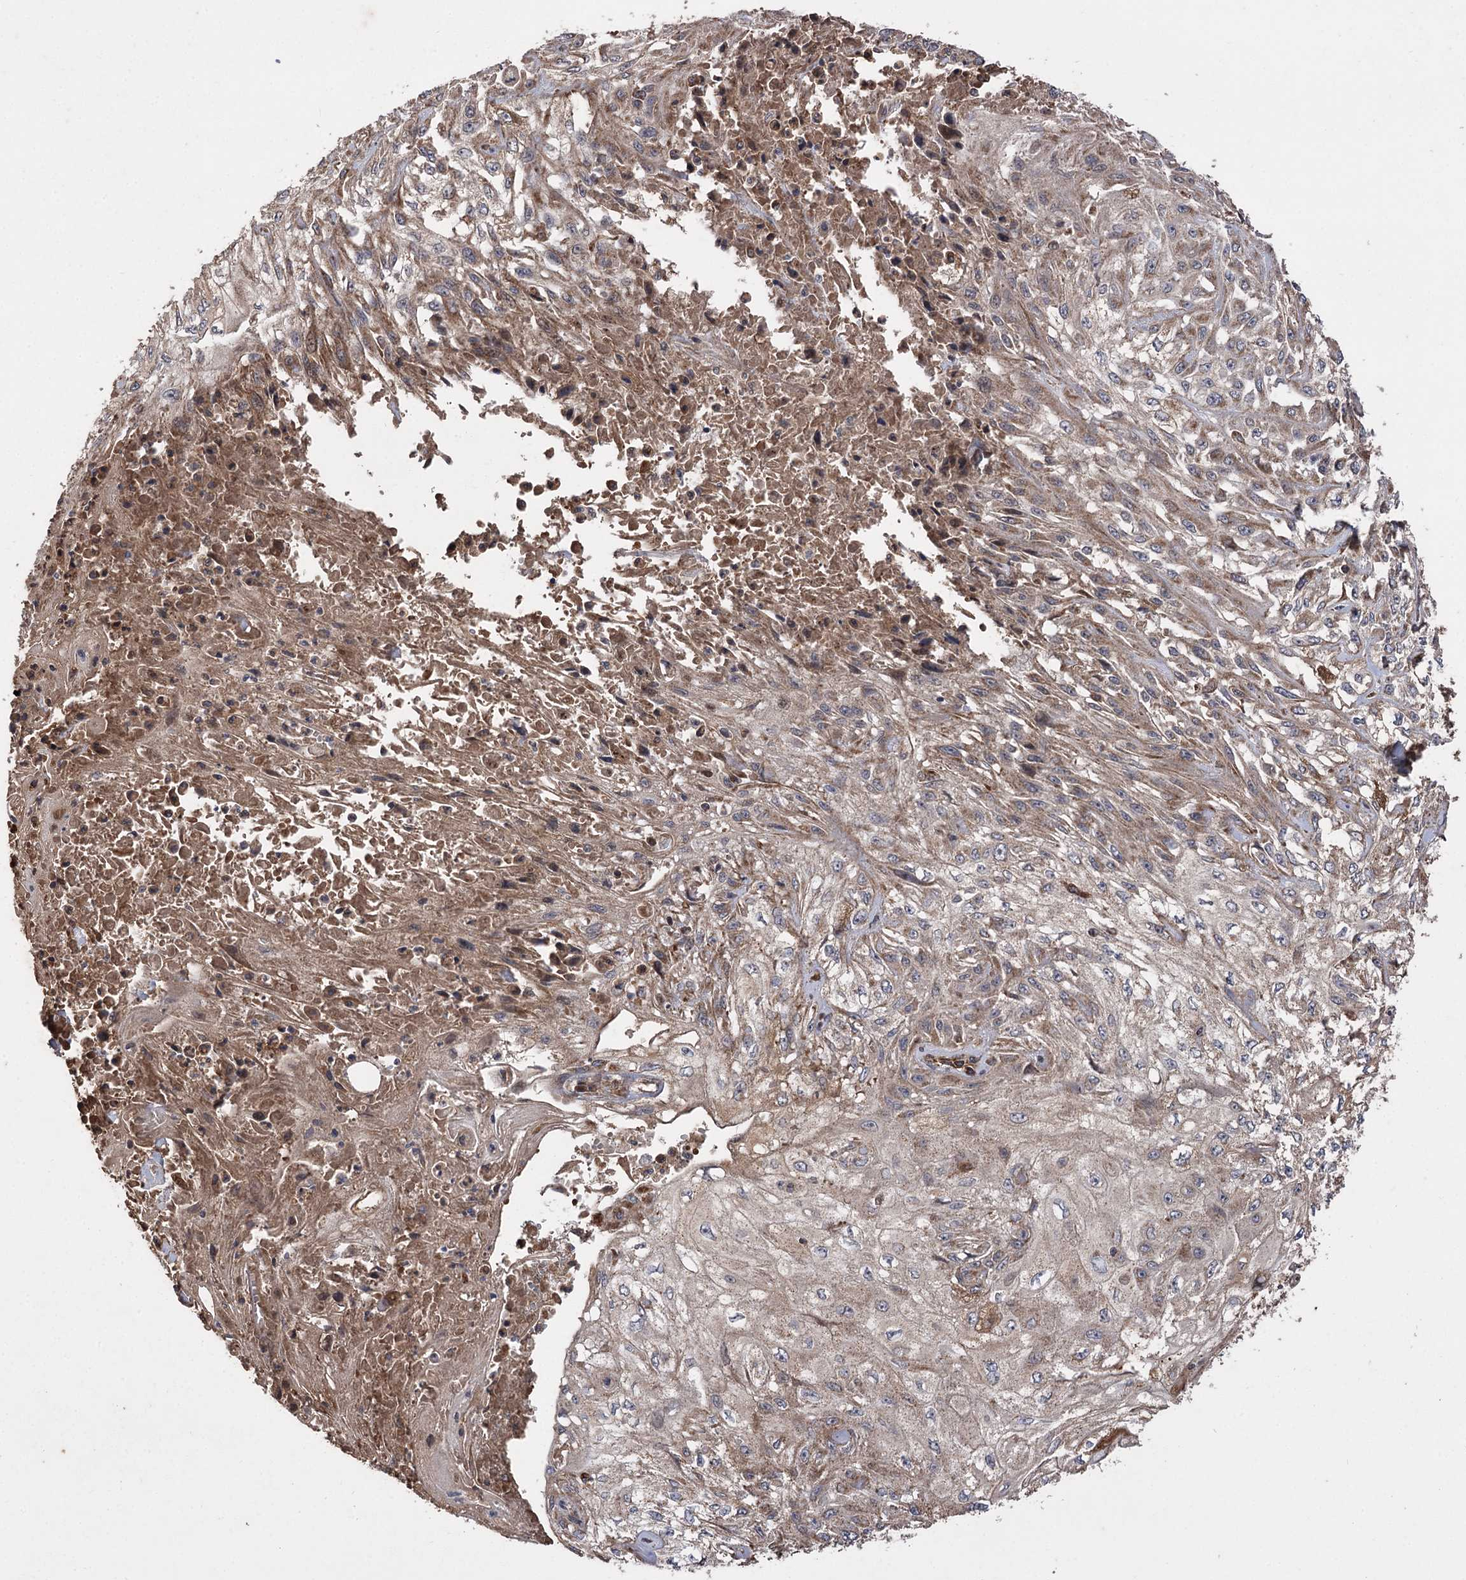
{"staining": {"intensity": "moderate", "quantity": ">75%", "location": "cytoplasmic/membranous"}, "tissue": "skin cancer", "cell_type": "Tumor cells", "image_type": "cancer", "snomed": [{"axis": "morphology", "description": "Squamous cell carcinoma, NOS"}, {"axis": "morphology", "description": "Squamous cell carcinoma, metastatic, NOS"}, {"axis": "topography", "description": "Skin"}, {"axis": "topography", "description": "Lymph node"}], "caption": "Protein staining of skin cancer tissue reveals moderate cytoplasmic/membranous staining in about >75% of tumor cells. (DAB = brown stain, brightfield microscopy at high magnification).", "gene": "RASSF3", "patient": {"sex": "male", "age": 75}}